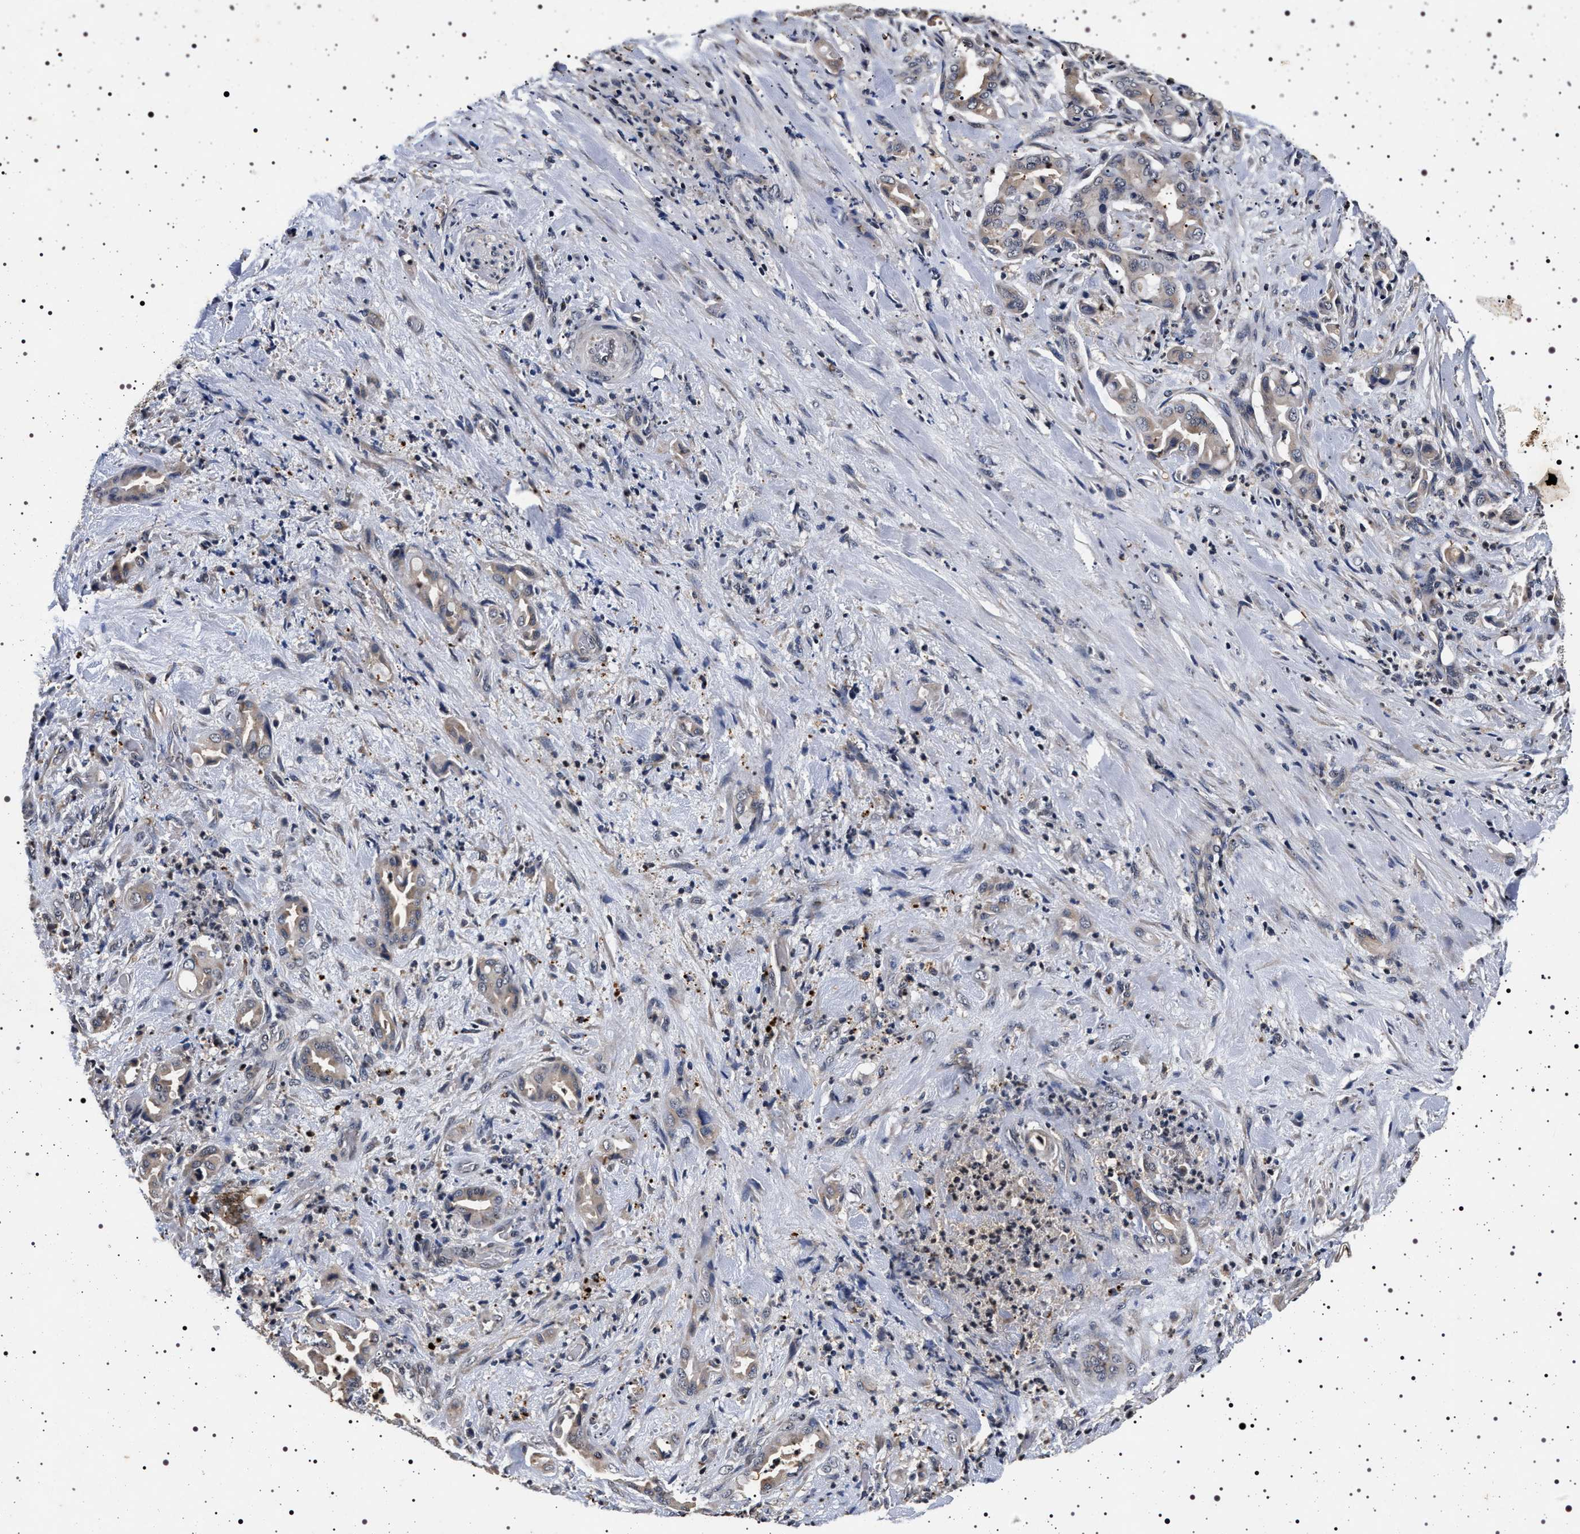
{"staining": {"intensity": "weak", "quantity": "25%-75%", "location": "cytoplasmic/membranous"}, "tissue": "liver cancer", "cell_type": "Tumor cells", "image_type": "cancer", "snomed": [{"axis": "morphology", "description": "Cholangiocarcinoma"}, {"axis": "topography", "description": "Liver"}], "caption": "Liver cancer stained for a protein demonstrates weak cytoplasmic/membranous positivity in tumor cells.", "gene": "CDKN1B", "patient": {"sex": "female", "age": 68}}